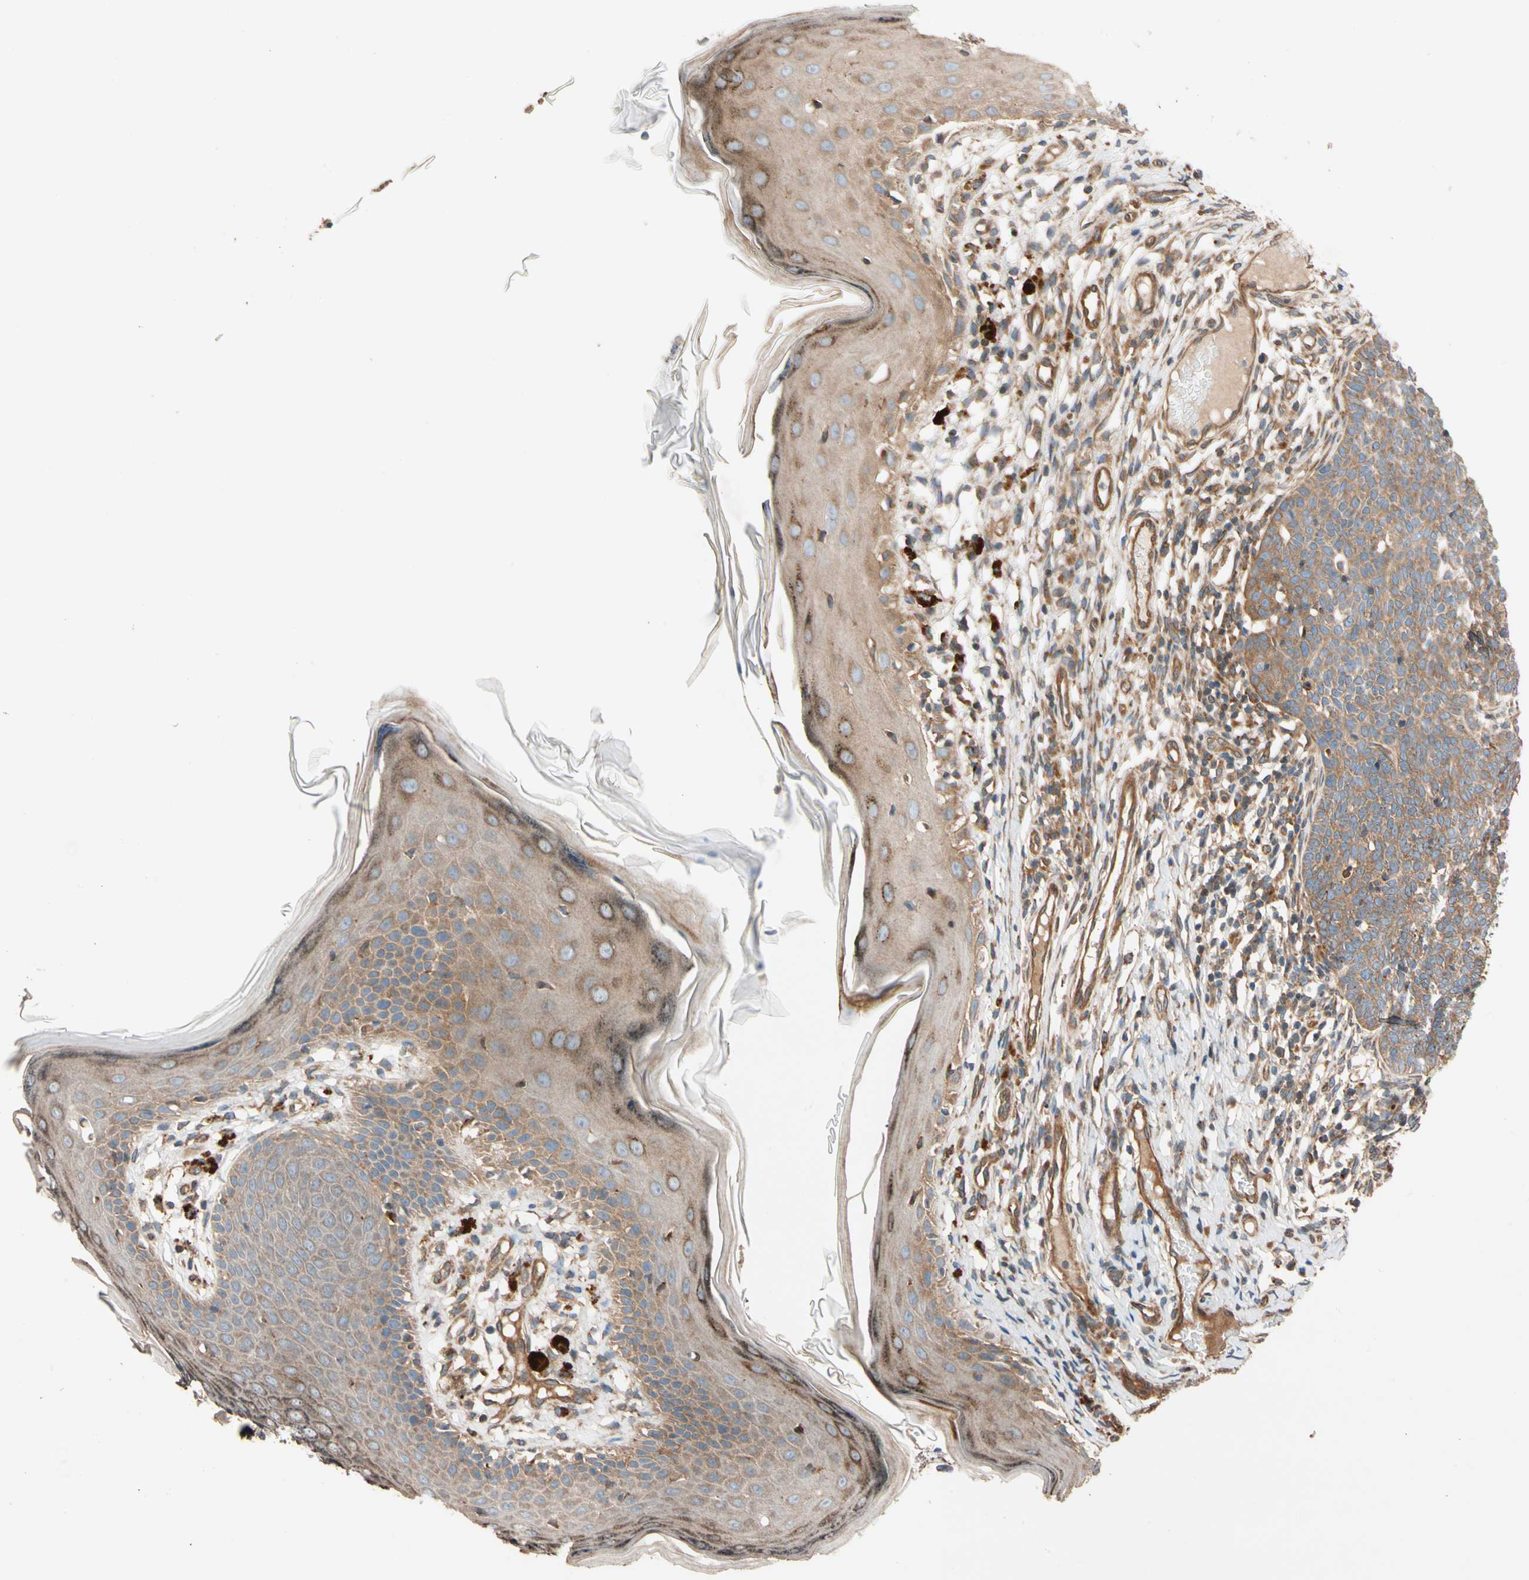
{"staining": {"intensity": "moderate", "quantity": ">75%", "location": "cytoplasmic/membranous"}, "tissue": "skin cancer", "cell_type": "Tumor cells", "image_type": "cancer", "snomed": [{"axis": "morphology", "description": "Normal tissue, NOS"}, {"axis": "morphology", "description": "Basal cell carcinoma"}, {"axis": "topography", "description": "Skin"}], "caption": "Immunohistochemistry (IHC) (DAB (3,3'-diaminobenzidine)) staining of skin basal cell carcinoma shows moderate cytoplasmic/membranous protein positivity in about >75% of tumor cells.", "gene": "PHYH", "patient": {"sex": "male", "age": 87}}